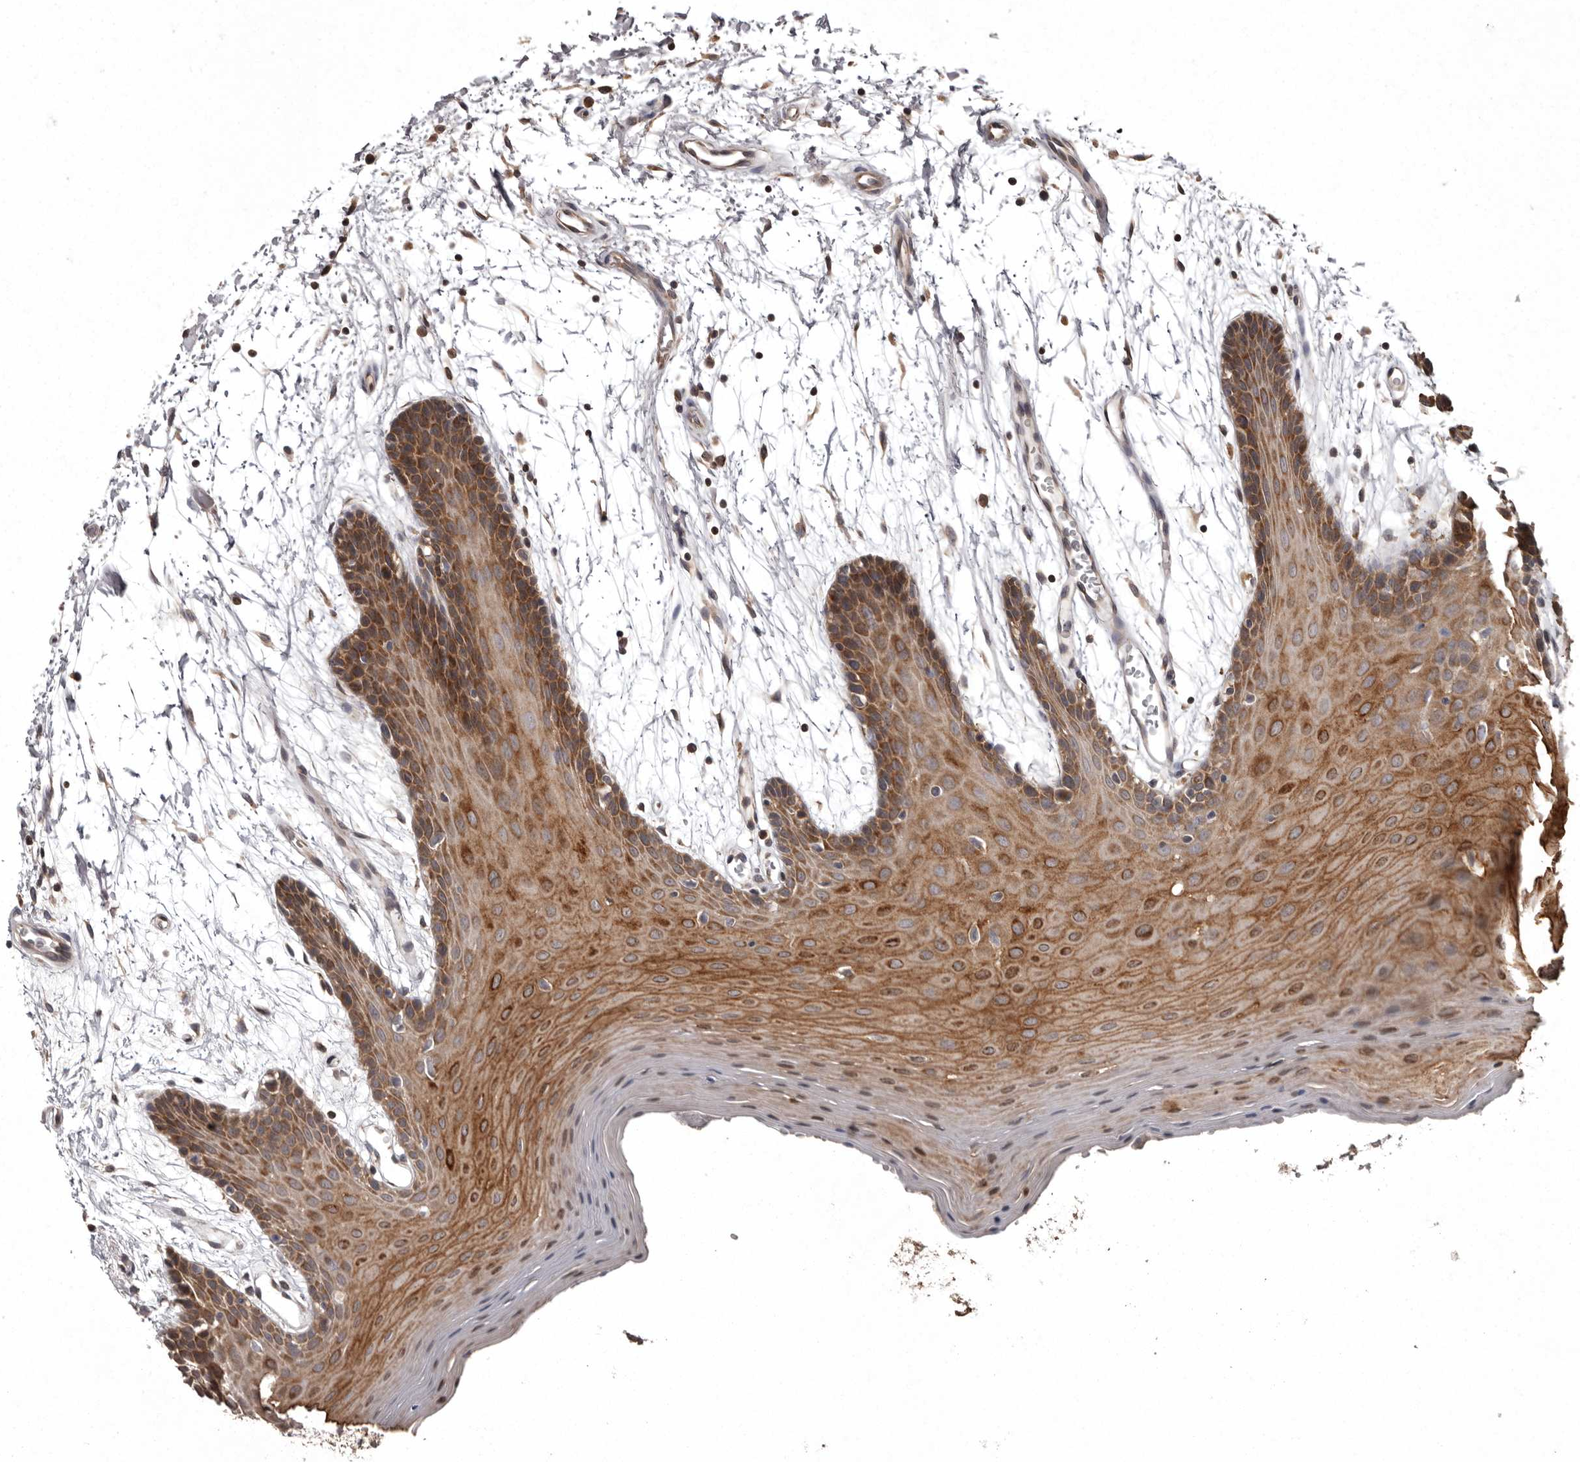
{"staining": {"intensity": "moderate", "quantity": "25%-75%", "location": "cytoplasmic/membranous"}, "tissue": "oral mucosa", "cell_type": "Squamous epithelial cells", "image_type": "normal", "snomed": [{"axis": "morphology", "description": "Normal tissue, NOS"}, {"axis": "morphology", "description": "Squamous cell carcinoma, NOS"}, {"axis": "topography", "description": "Skeletal muscle"}, {"axis": "topography", "description": "Oral tissue"}, {"axis": "topography", "description": "Salivary gland"}, {"axis": "topography", "description": "Head-Neck"}], "caption": "High-power microscopy captured an IHC photomicrograph of benign oral mucosa, revealing moderate cytoplasmic/membranous positivity in approximately 25%-75% of squamous epithelial cells. (DAB (3,3'-diaminobenzidine) = brown stain, brightfield microscopy at high magnification).", "gene": "DARS1", "patient": {"sex": "male", "age": 54}}